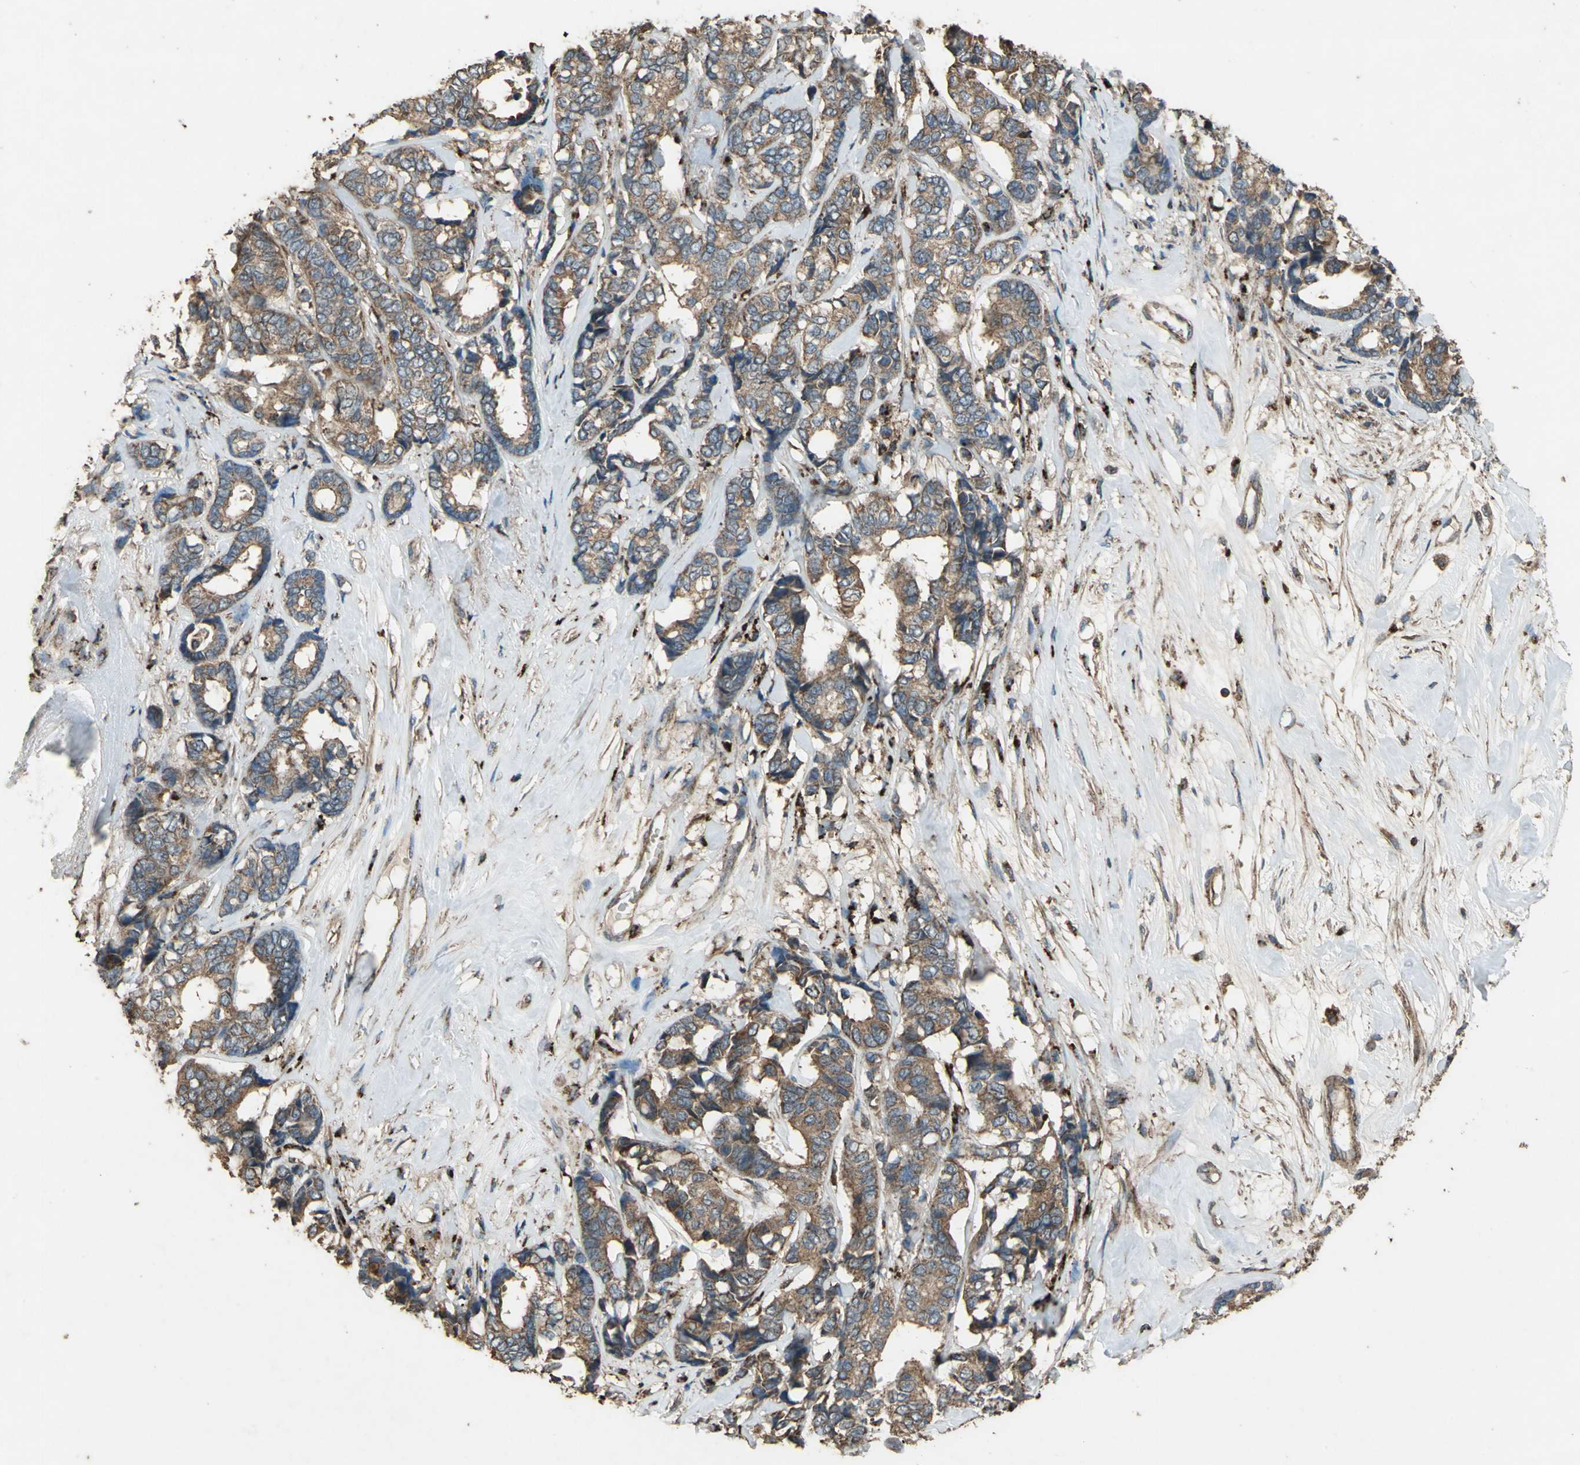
{"staining": {"intensity": "strong", "quantity": ">75%", "location": "cytoplasmic/membranous"}, "tissue": "breast cancer", "cell_type": "Tumor cells", "image_type": "cancer", "snomed": [{"axis": "morphology", "description": "Duct carcinoma"}, {"axis": "topography", "description": "Breast"}], "caption": "Tumor cells reveal high levels of strong cytoplasmic/membranous positivity in approximately >75% of cells in invasive ductal carcinoma (breast).", "gene": "POLRMT", "patient": {"sex": "female", "age": 87}}